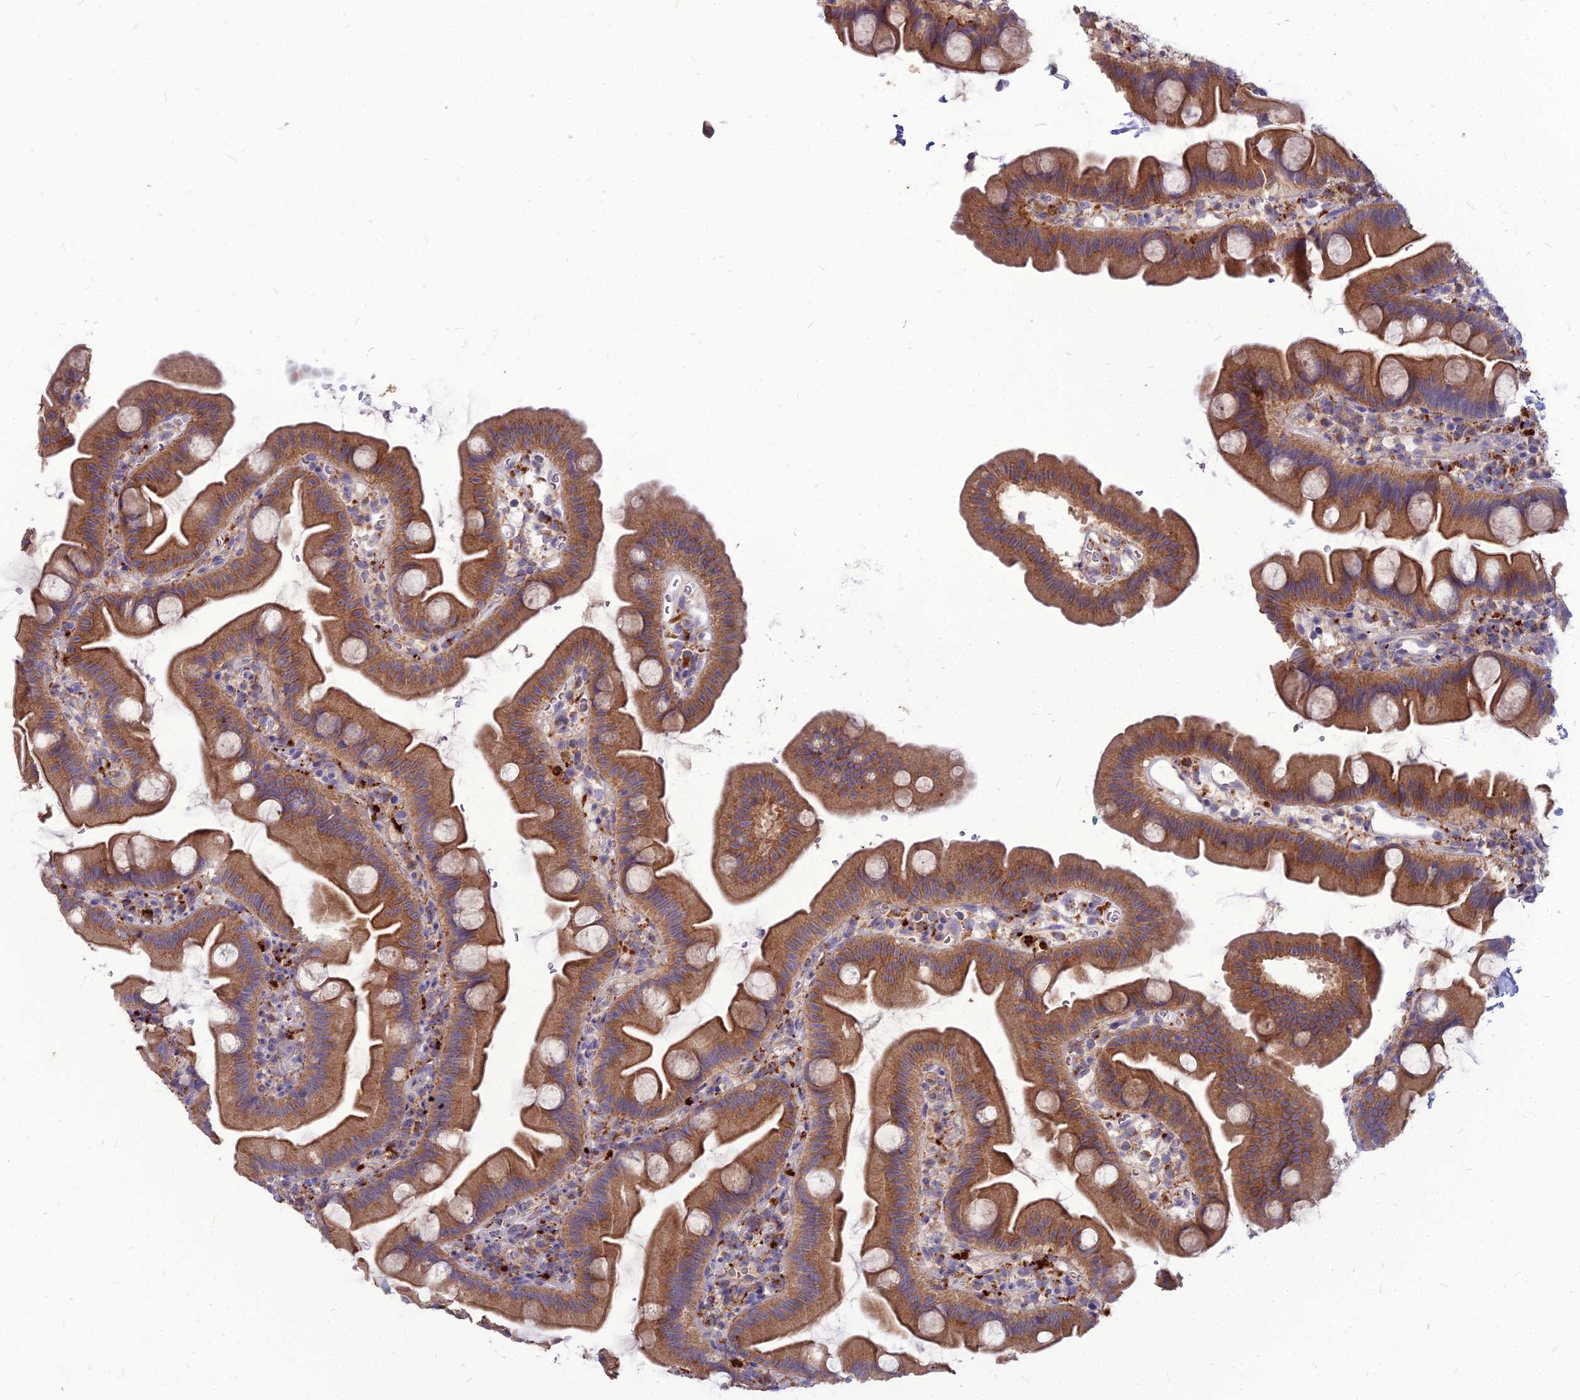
{"staining": {"intensity": "moderate", "quantity": ">75%", "location": "cytoplasmic/membranous"}, "tissue": "small intestine", "cell_type": "Glandular cells", "image_type": "normal", "snomed": [{"axis": "morphology", "description": "Normal tissue, NOS"}, {"axis": "topography", "description": "Small intestine"}], "caption": "Protein staining of benign small intestine shows moderate cytoplasmic/membranous expression in approximately >75% of glandular cells.", "gene": "PCED1B", "patient": {"sex": "female", "age": 68}}